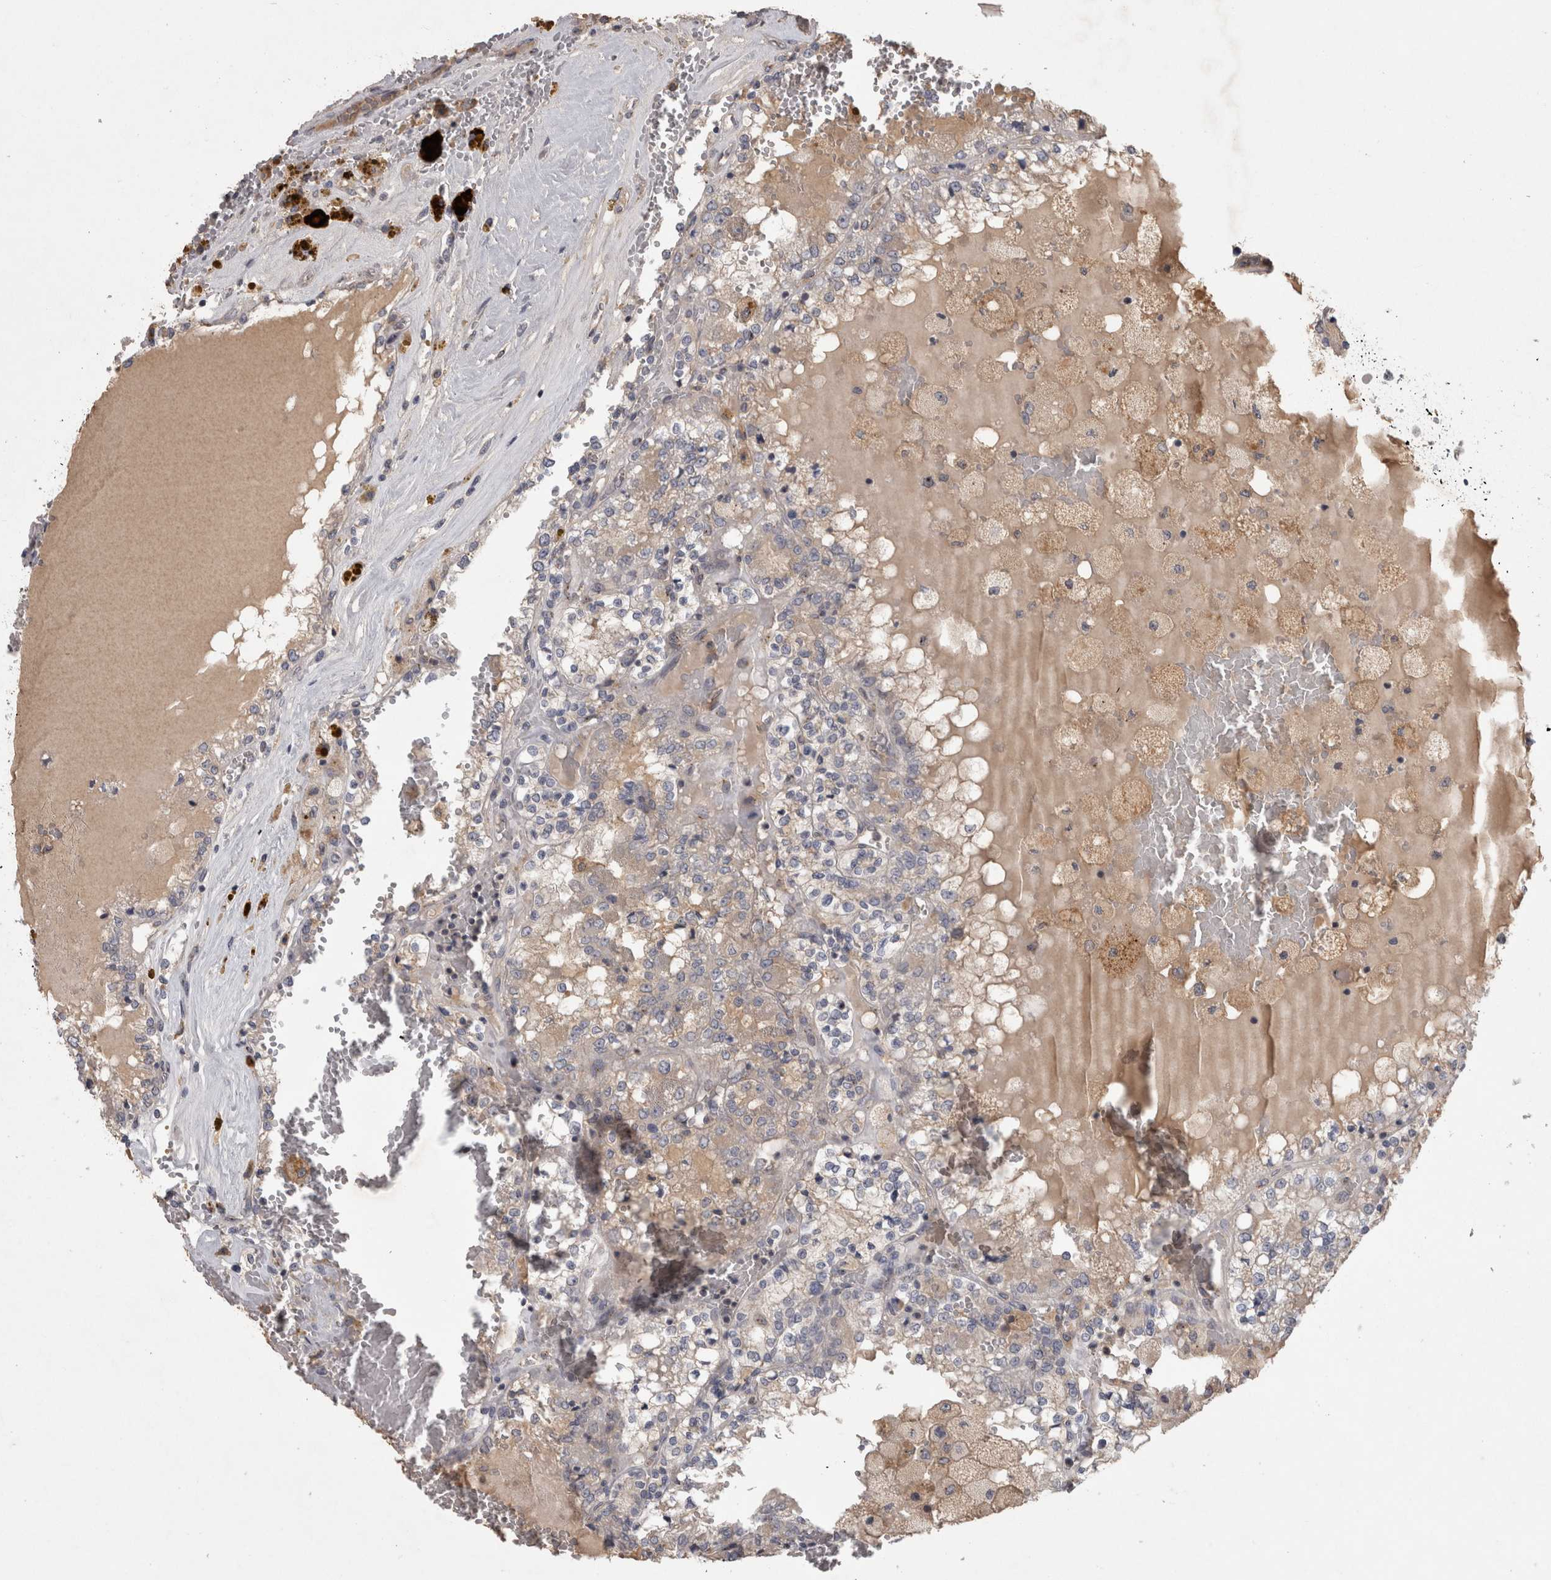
{"staining": {"intensity": "weak", "quantity": "<25%", "location": "cytoplasmic/membranous"}, "tissue": "renal cancer", "cell_type": "Tumor cells", "image_type": "cancer", "snomed": [{"axis": "morphology", "description": "Adenocarcinoma, NOS"}, {"axis": "topography", "description": "Kidney"}], "caption": "An IHC image of adenocarcinoma (renal) is shown. There is no staining in tumor cells of adenocarcinoma (renal).", "gene": "PCM1", "patient": {"sex": "female", "age": 56}}